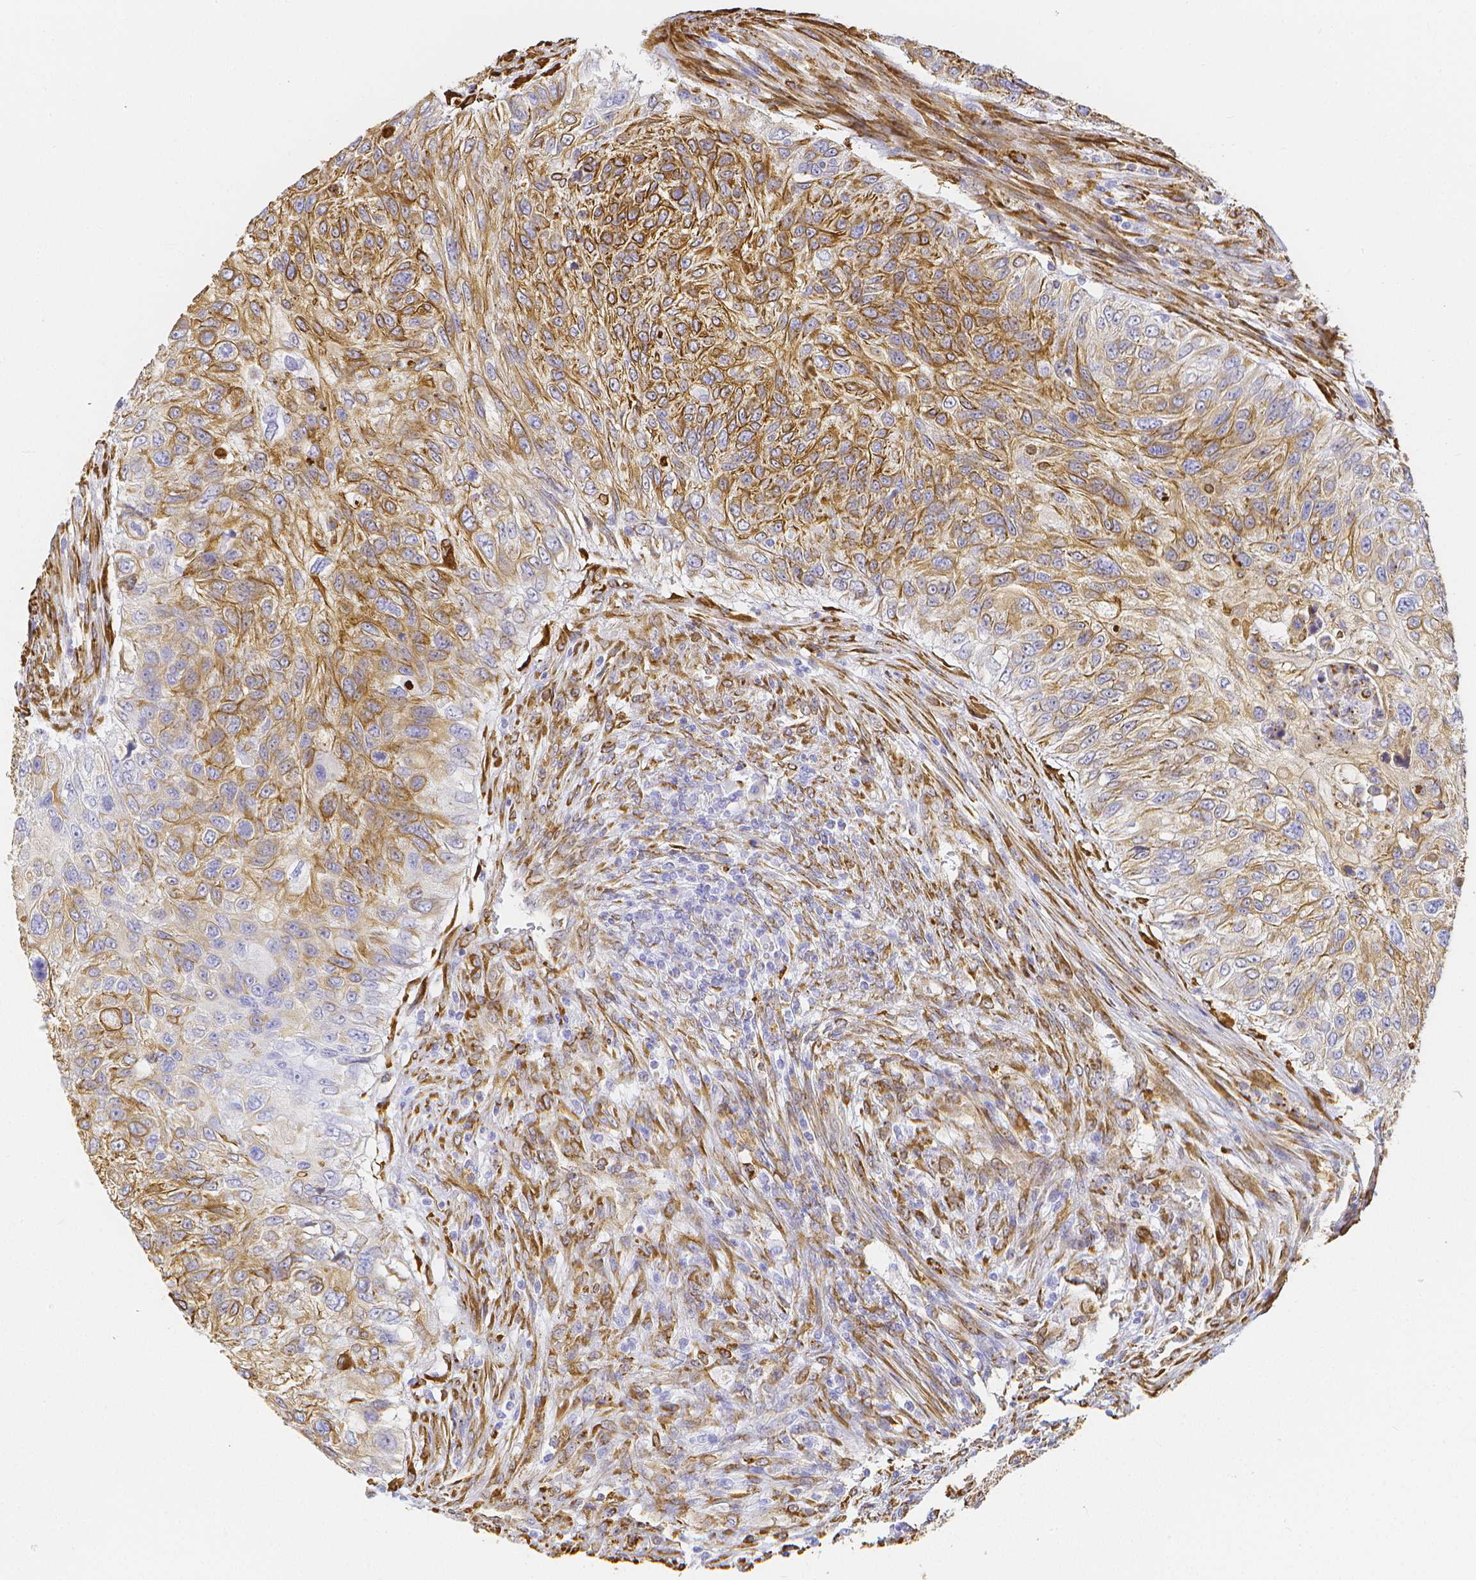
{"staining": {"intensity": "moderate", "quantity": ">75%", "location": "cytoplasmic/membranous"}, "tissue": "urothelial cancer", "cell_type": "Tumor cells", "image_type": "cancer", "snomed": [{"axis": "morphology", "description": "Urothelial carcinoma, High grade"}, {"axis": "topography", "description": "Urinary bladder"}], "caption": "About >75% of tumor cells in urothelial carcinoma (high-grade) reveal moderate cytoplasmic/membranous protein staining as visualized by brown immunohistochemical staining.", "gene": "SMURF1", "patient": {"sex": "female", "age": 60}}